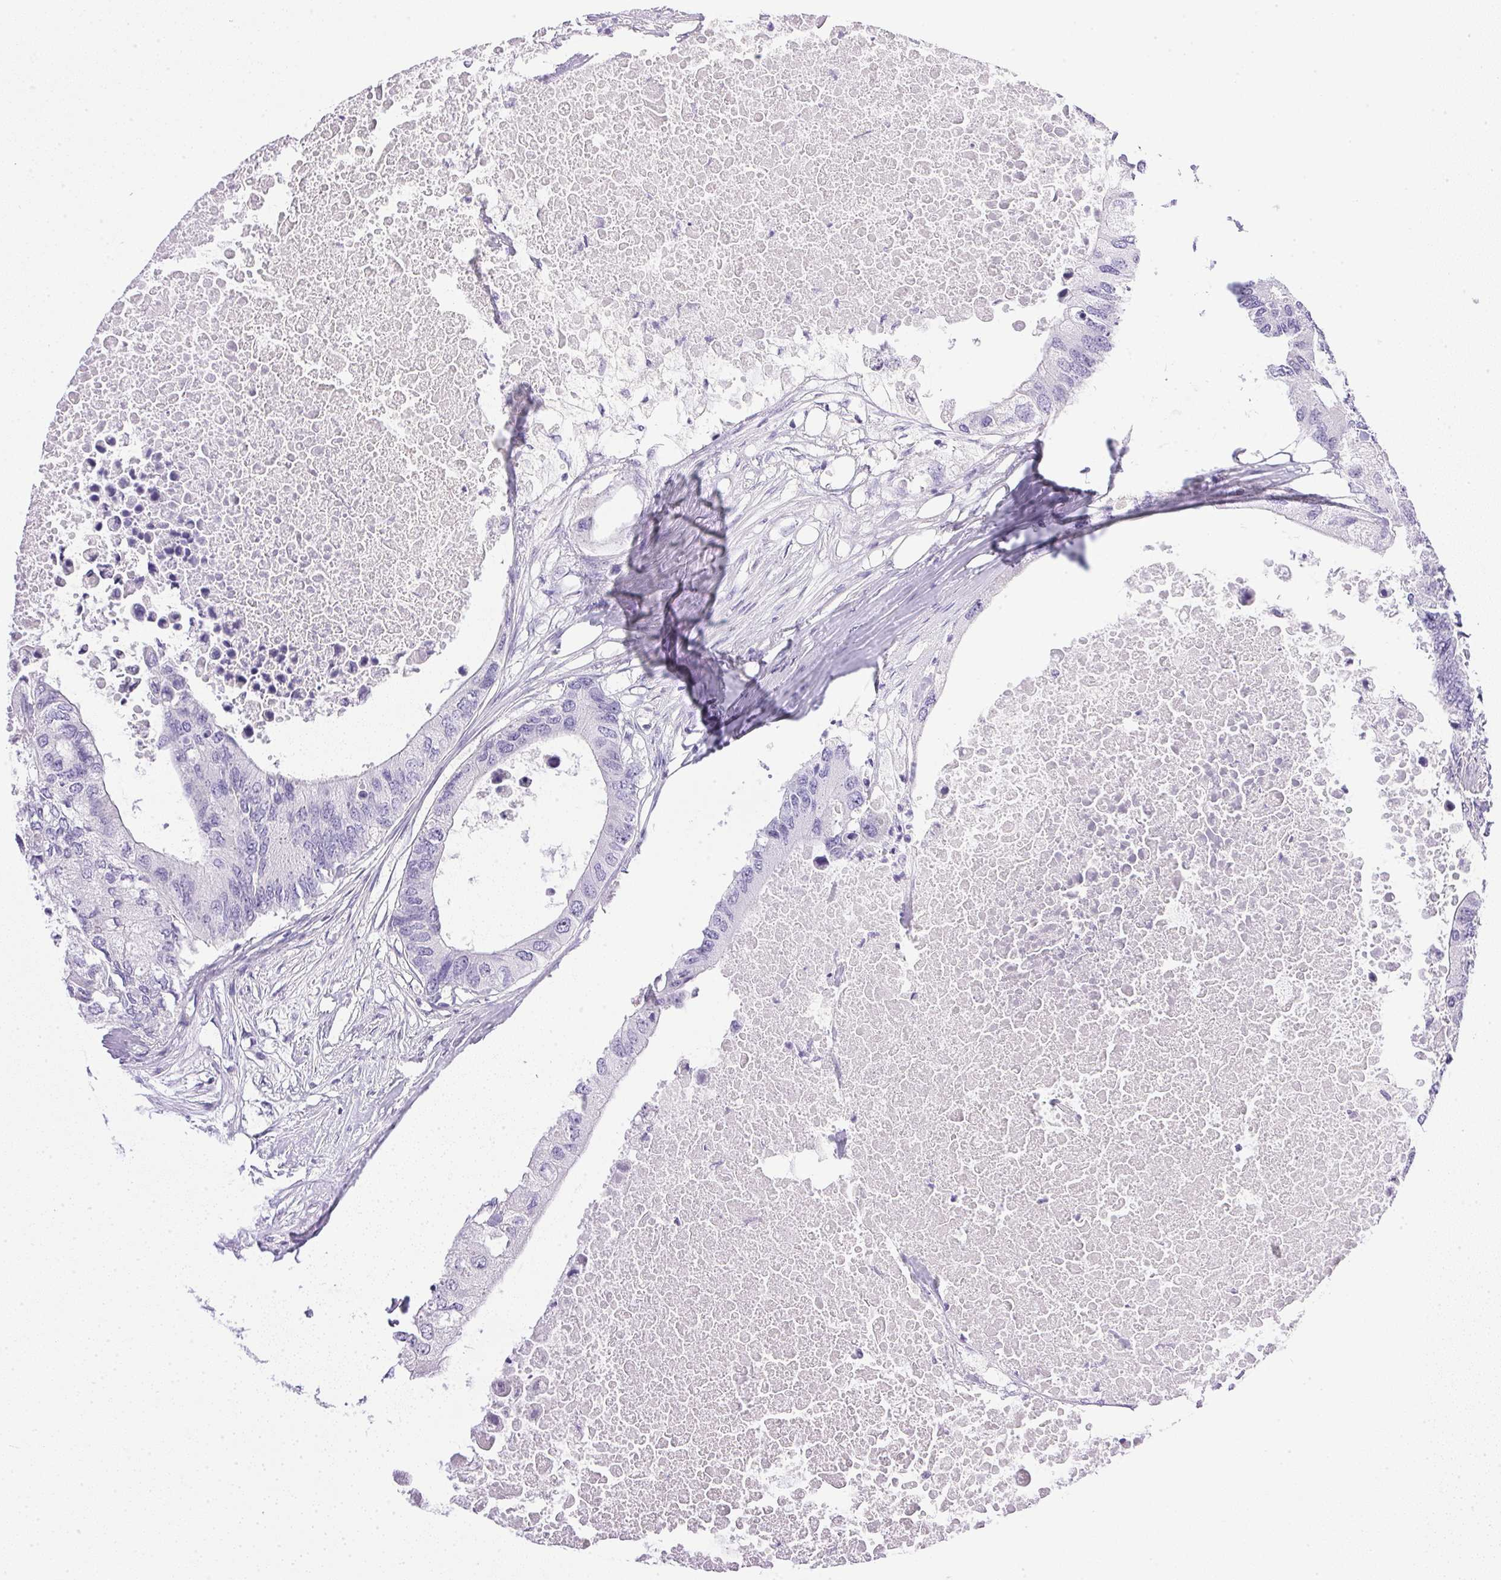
{"staining": {"intensity": "negative", "quantity": "none", "location": "none"}, "tissue": "colorectal cancer", "cell_type": "Tumor cells", "image_type": "cancer", "snomed": [{"axis": "morphology", "description": "Adenocarcinoma, NOS"}, {"axis": "topography", "description": "Colon"}], "caption": "Colorectal cancer was stained to show a protein in brown. There is no significant positivity in tumor cells.", "gene": "ATP6V0A4", "patient": {"sex": "male", "age": 71}}